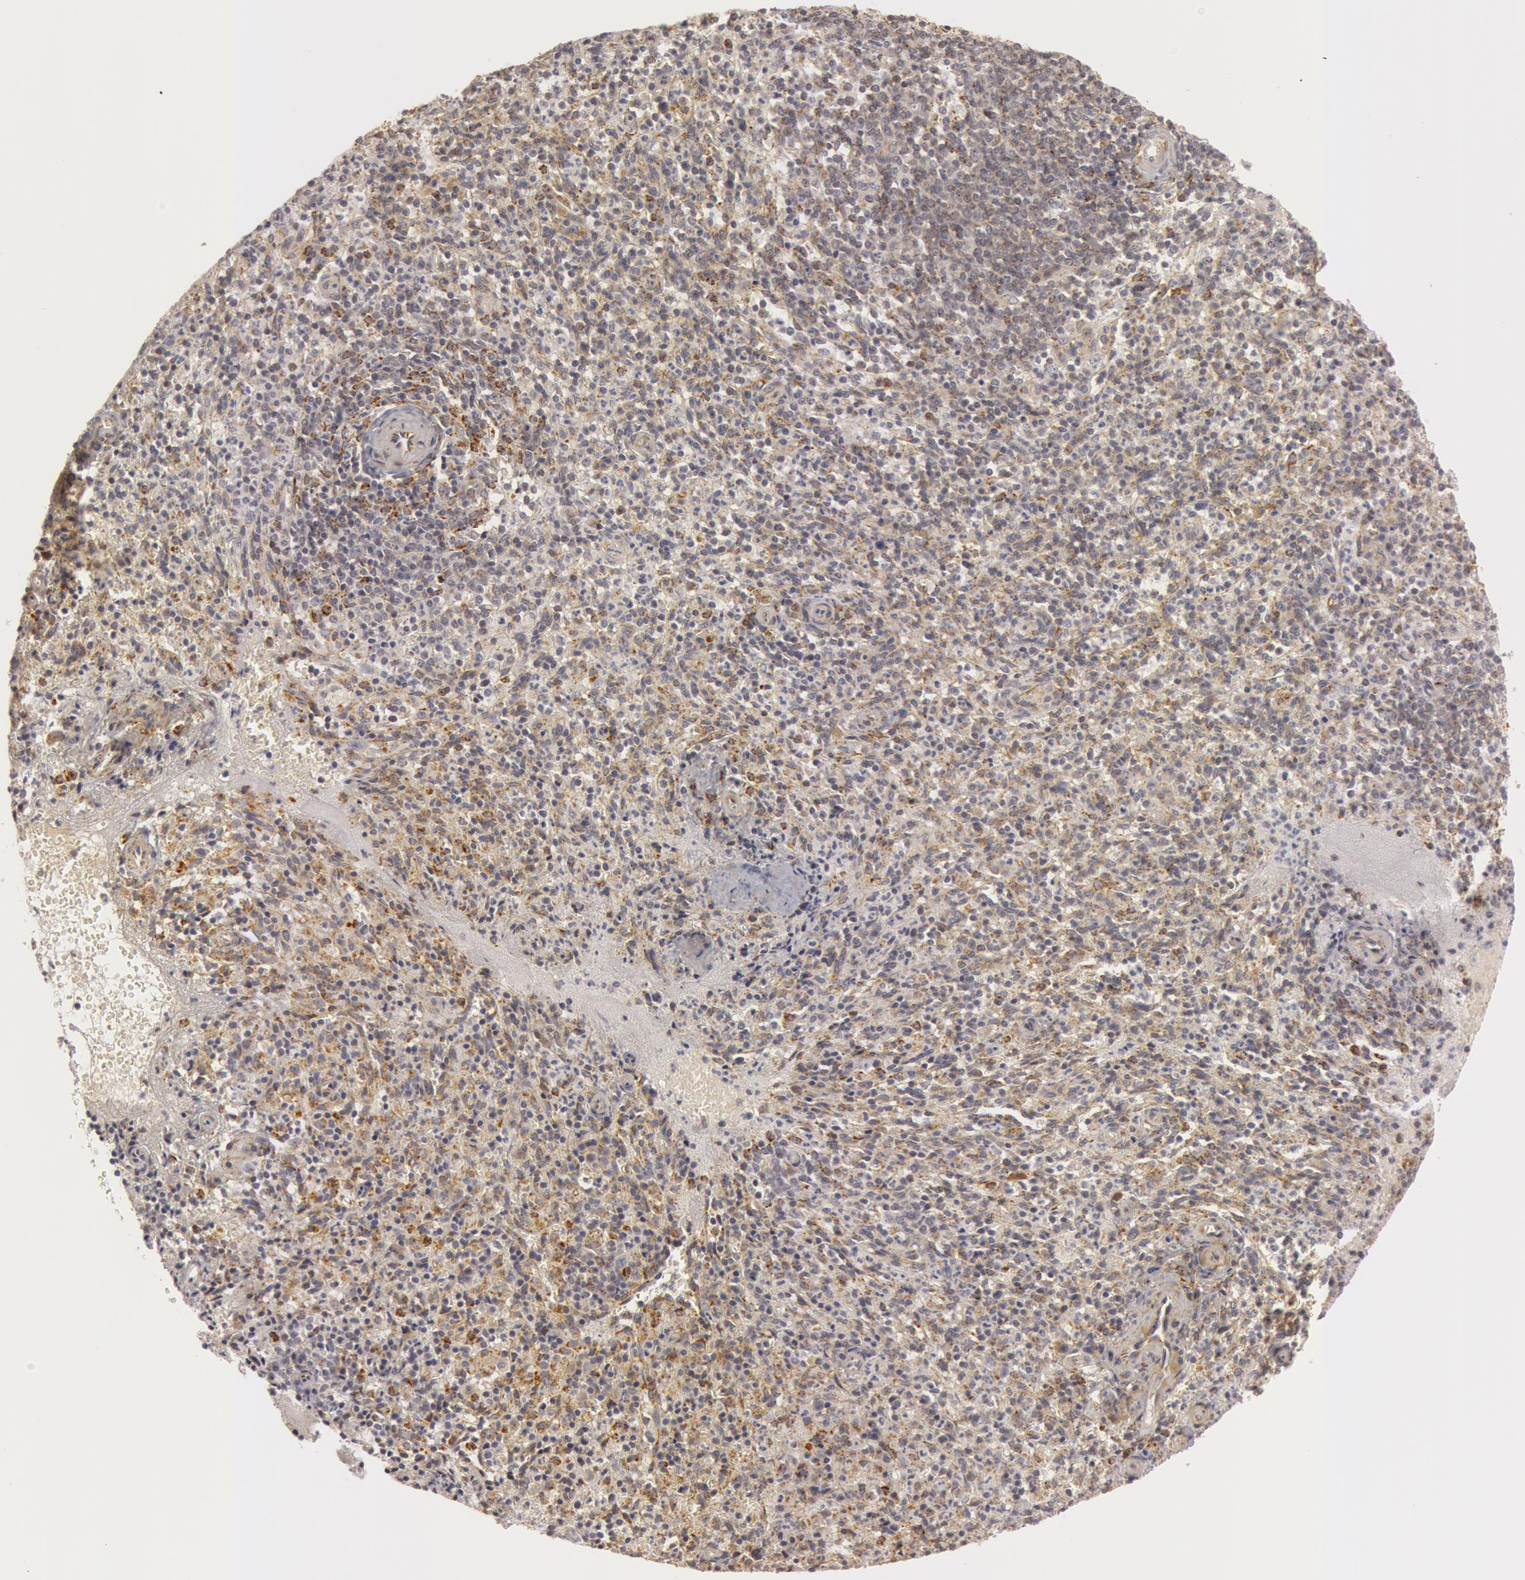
{"staining": {"intensity": "weak", "quantity": ">75%", "location": "cytoplasmic/membranous"}, "tissue": "spleen", "cell_type": "Cells in red pulp", "image_type": "normal", "snomed": [{"axis": "morphology", "description": "Normal tissue, NOS"}, {"axis": "topography", "description": "Spleen"}], "caption": "IHC (DAB) staining of benign spleen shows weak cytoplasmic/membranous protein staining in approximately >75% of cells in red pulp. The protein is stained brown, and the nuclei are stained in blue (DAB (3,3'-diaminobenzidine) IHC with brightfield microscopy, high magnification).", "gene": "C7", "patient": {"sex": "male", "age": 72}}